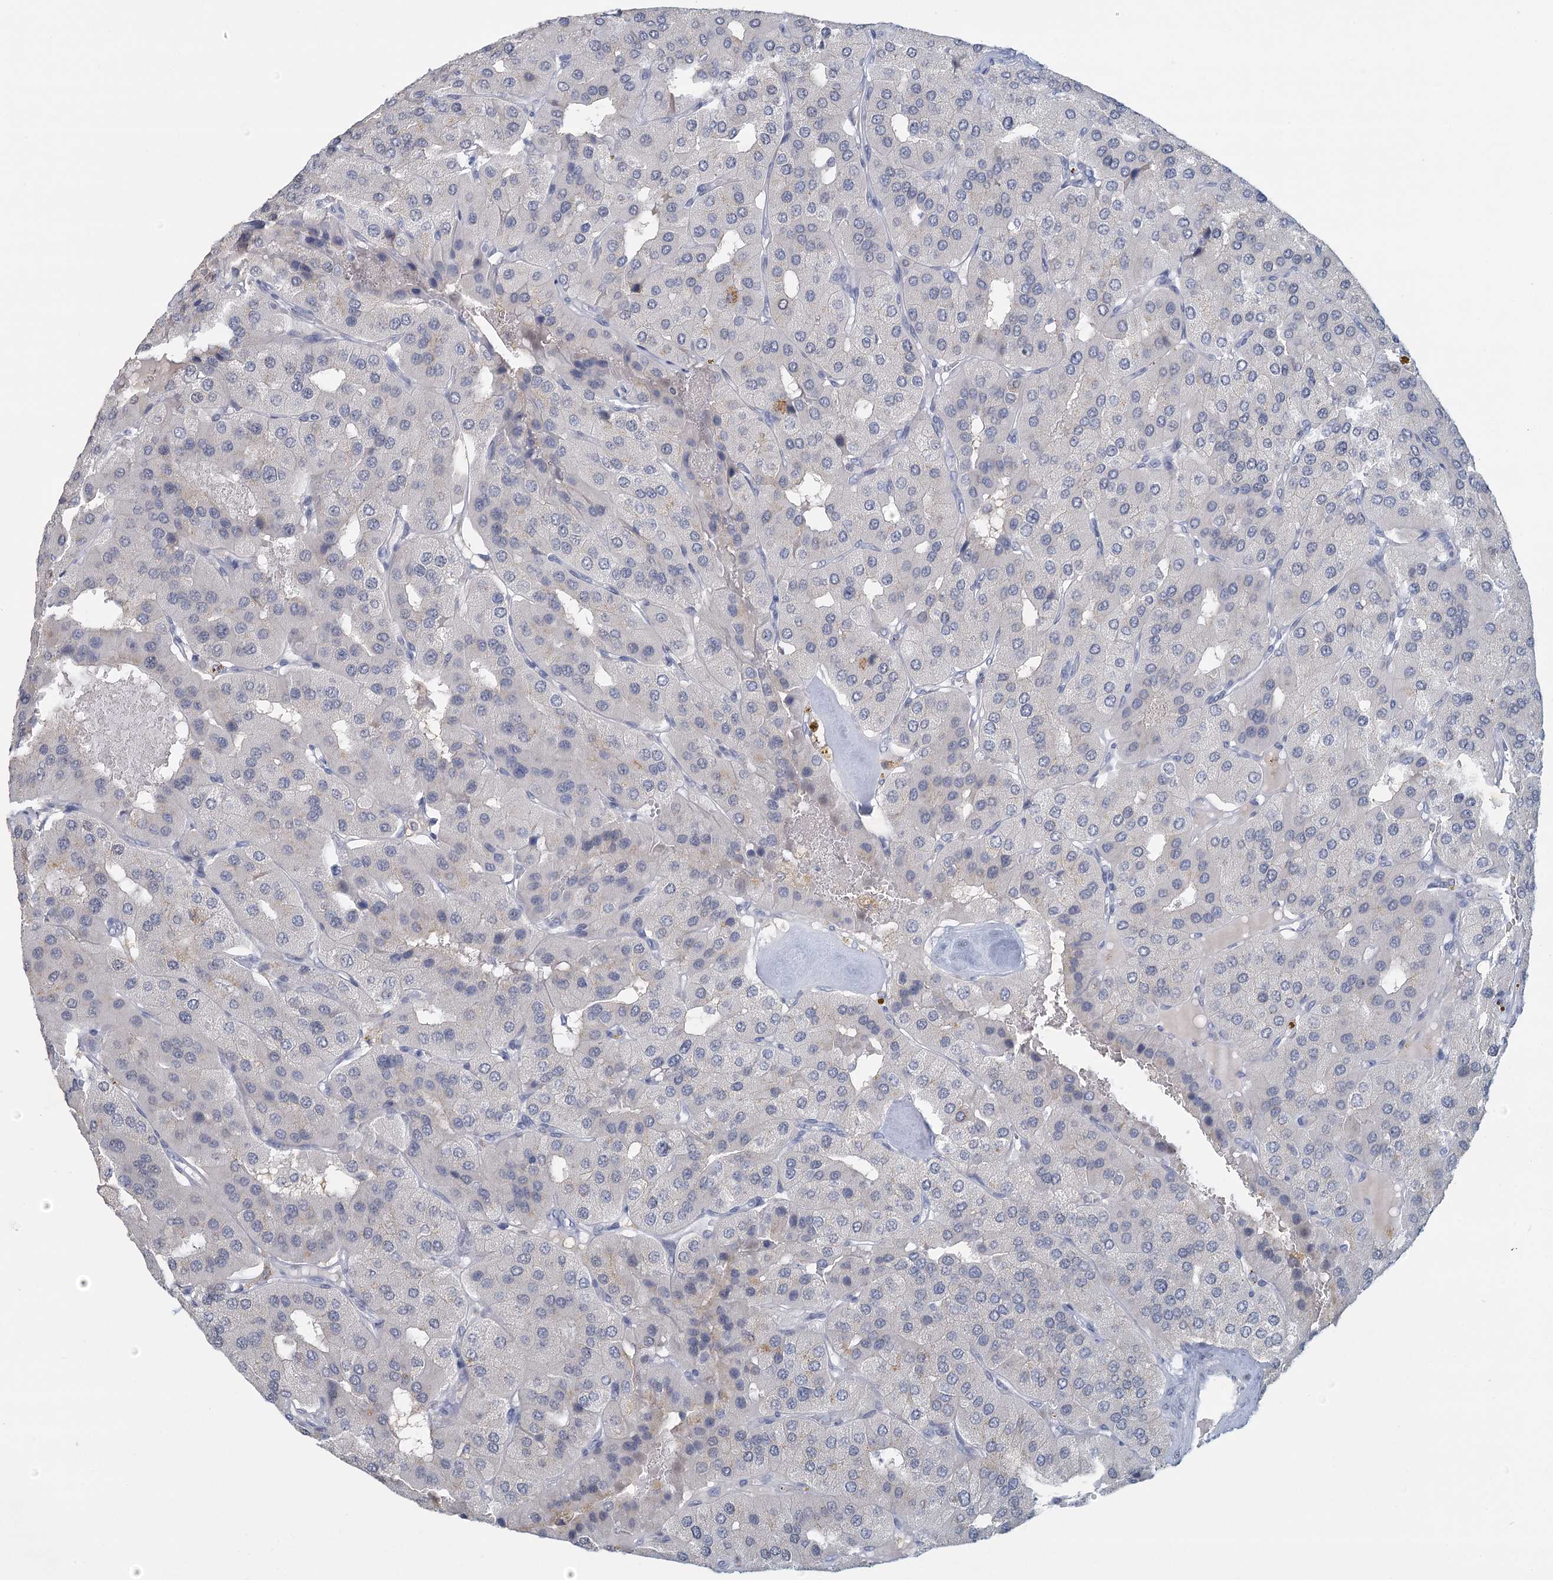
{"staining": {"intensity": "negative", "quantity": "none", "location": "none"}, "tissue": "parathyroid gland", "cell_type": "Glandular cells", "image_type": "normal", "snomed": [{"axis": "morphology", "description": "Normal tissue, NOS"}, {"axis": "morphology", "description": "Adenoma, NOS"}, {"axis": "topography", "description": "Parathyroid gland"}], "caption": "The immunohistochemistry image has no significant staining in glandular cells of parathyroid gland.", "gene": "MYO7B", "patient": {"sex": "female", "age": 86}}